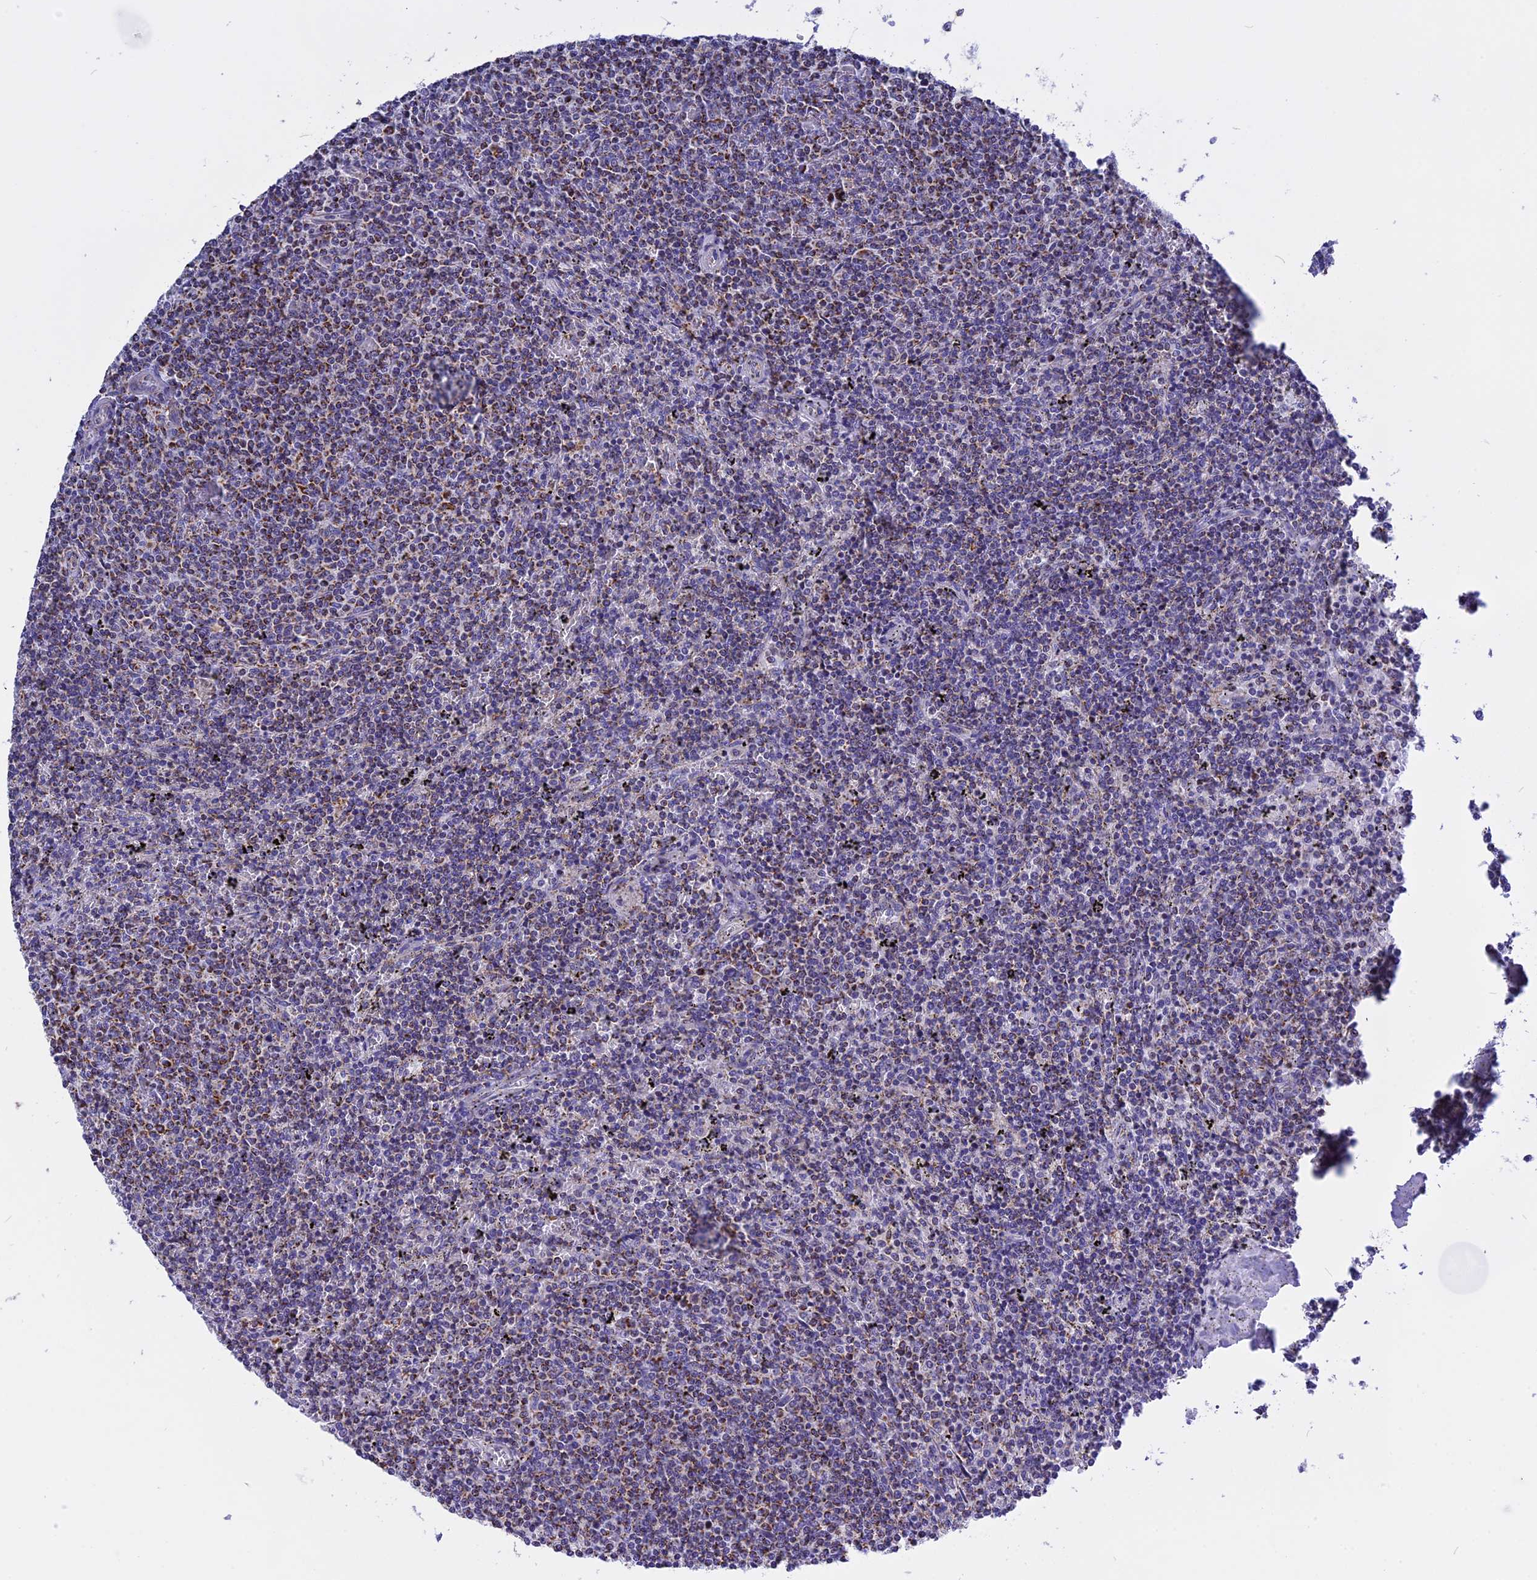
{"staining": {"intensity": "moderate", "quantity": ">75%", "location": "cytoplasmic/membranous"}, "tissue": "lymphoma", "cell_type": "Tumor cells", "image_type": "cancer", "snomed": [{"axis": "morphology", "description": "Malignant lymphoma, non-Hodgkin's type, Low grade"}, {"axis": "topography", "description": "Spleen"}], "caption": "This is an image of IHC staining of lymphoma, which shows moderate staining in the cytoplasmic/membranous of tumor cells.", "gene": "VDAC2", "patient": {"sex": "female", "age": 50}}